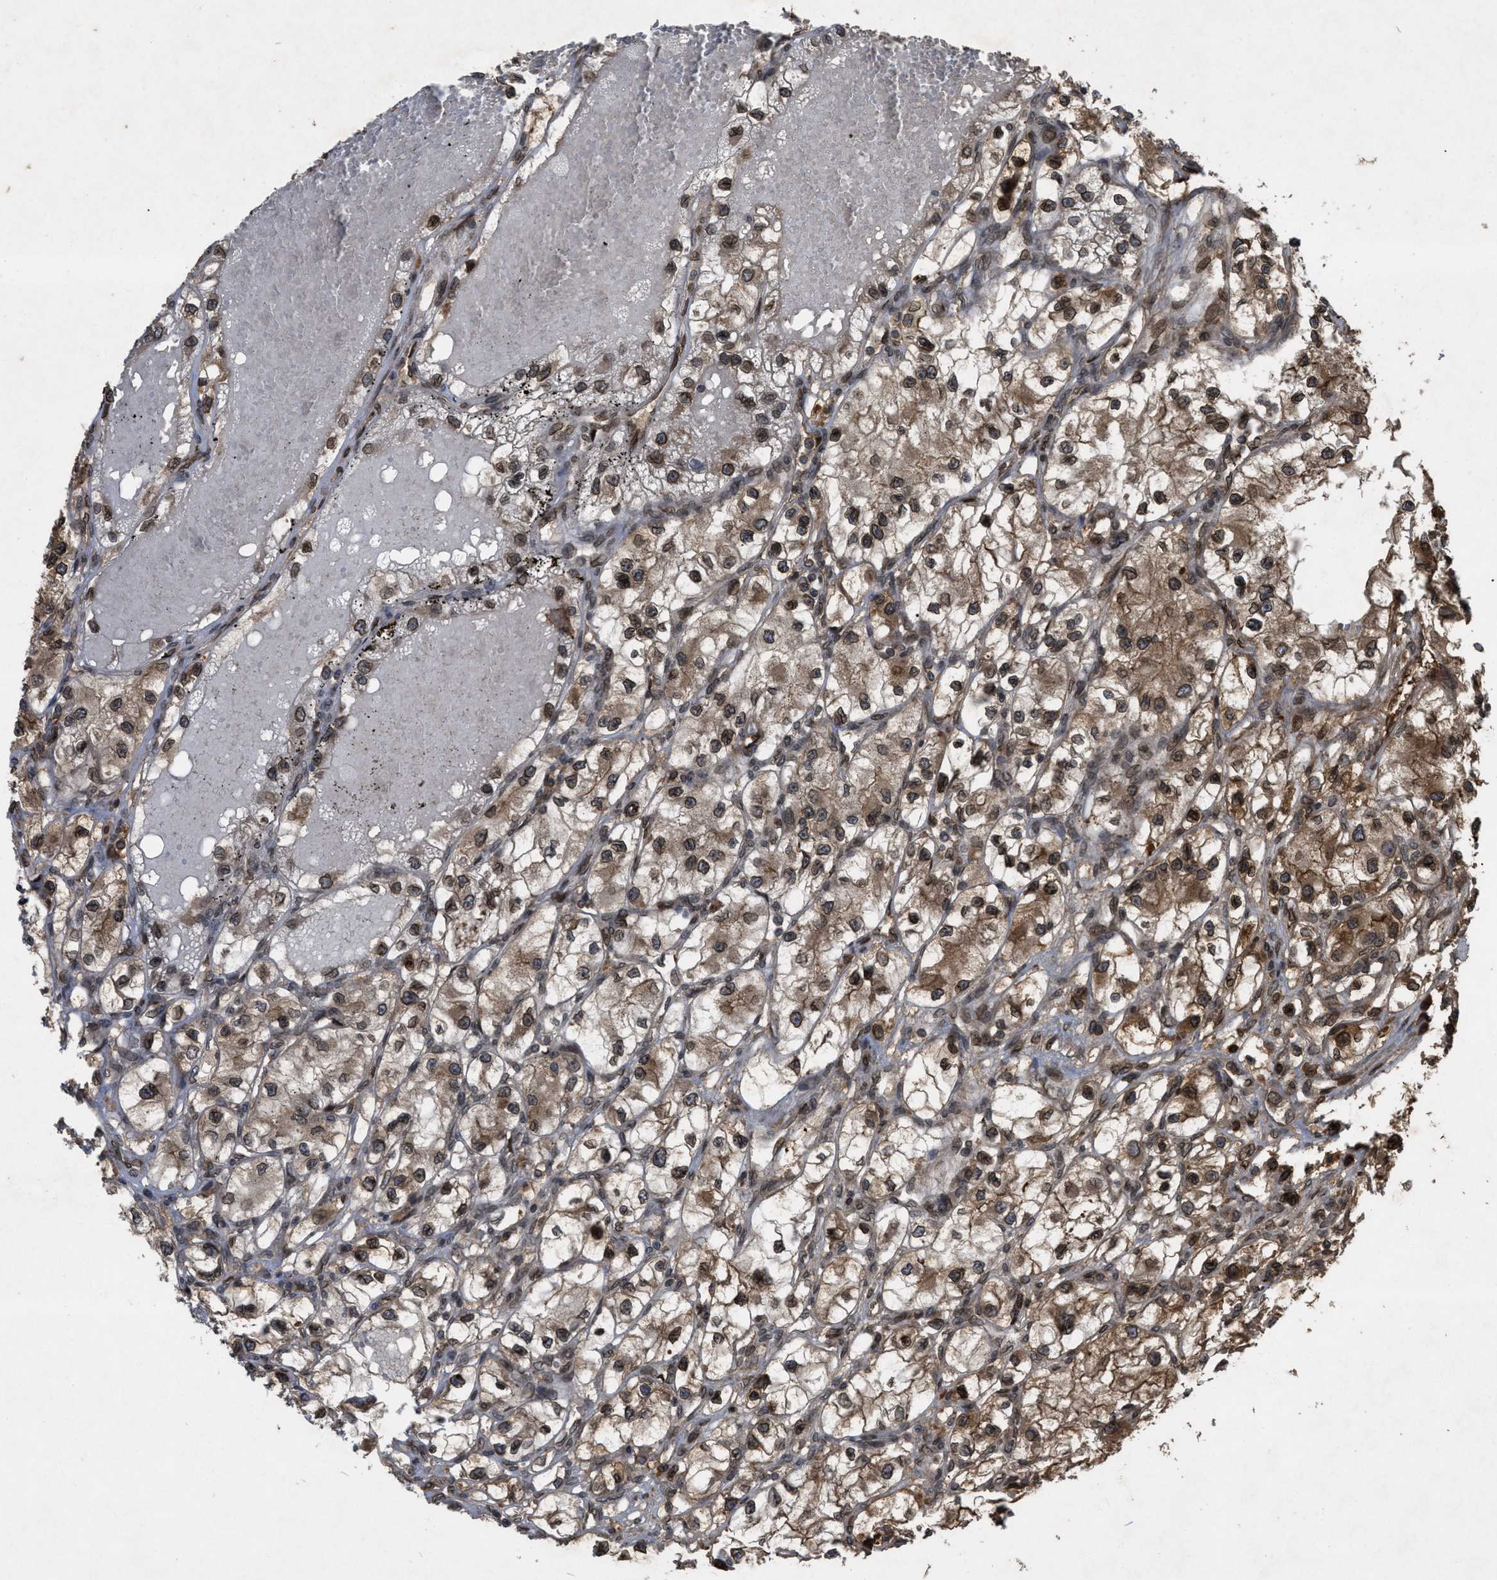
{"staining": {"intensity": "moderate", "quantity": ">75%", "location": "cytoplasmic/membranous,nuclear"}, "tissue": "renal cancer", "cell_type": "Tumor cells", "image_type": "cancer", "snomed": [{"axis": "morphology", "description": "Adenocarcinoma, NOS"}, {"axis": "topography", "description": "Kidney"}], "caption": "DAB (3,3'-diaminobenzidine) immunohistochemical staining of human renal cancer demonstrates moderate cytoplasmic/membranous and nuclear protein expression in approximately >75% of tumor cells.", "gene": "CRY1", "patient": {"sex": "female", "age": 57}}